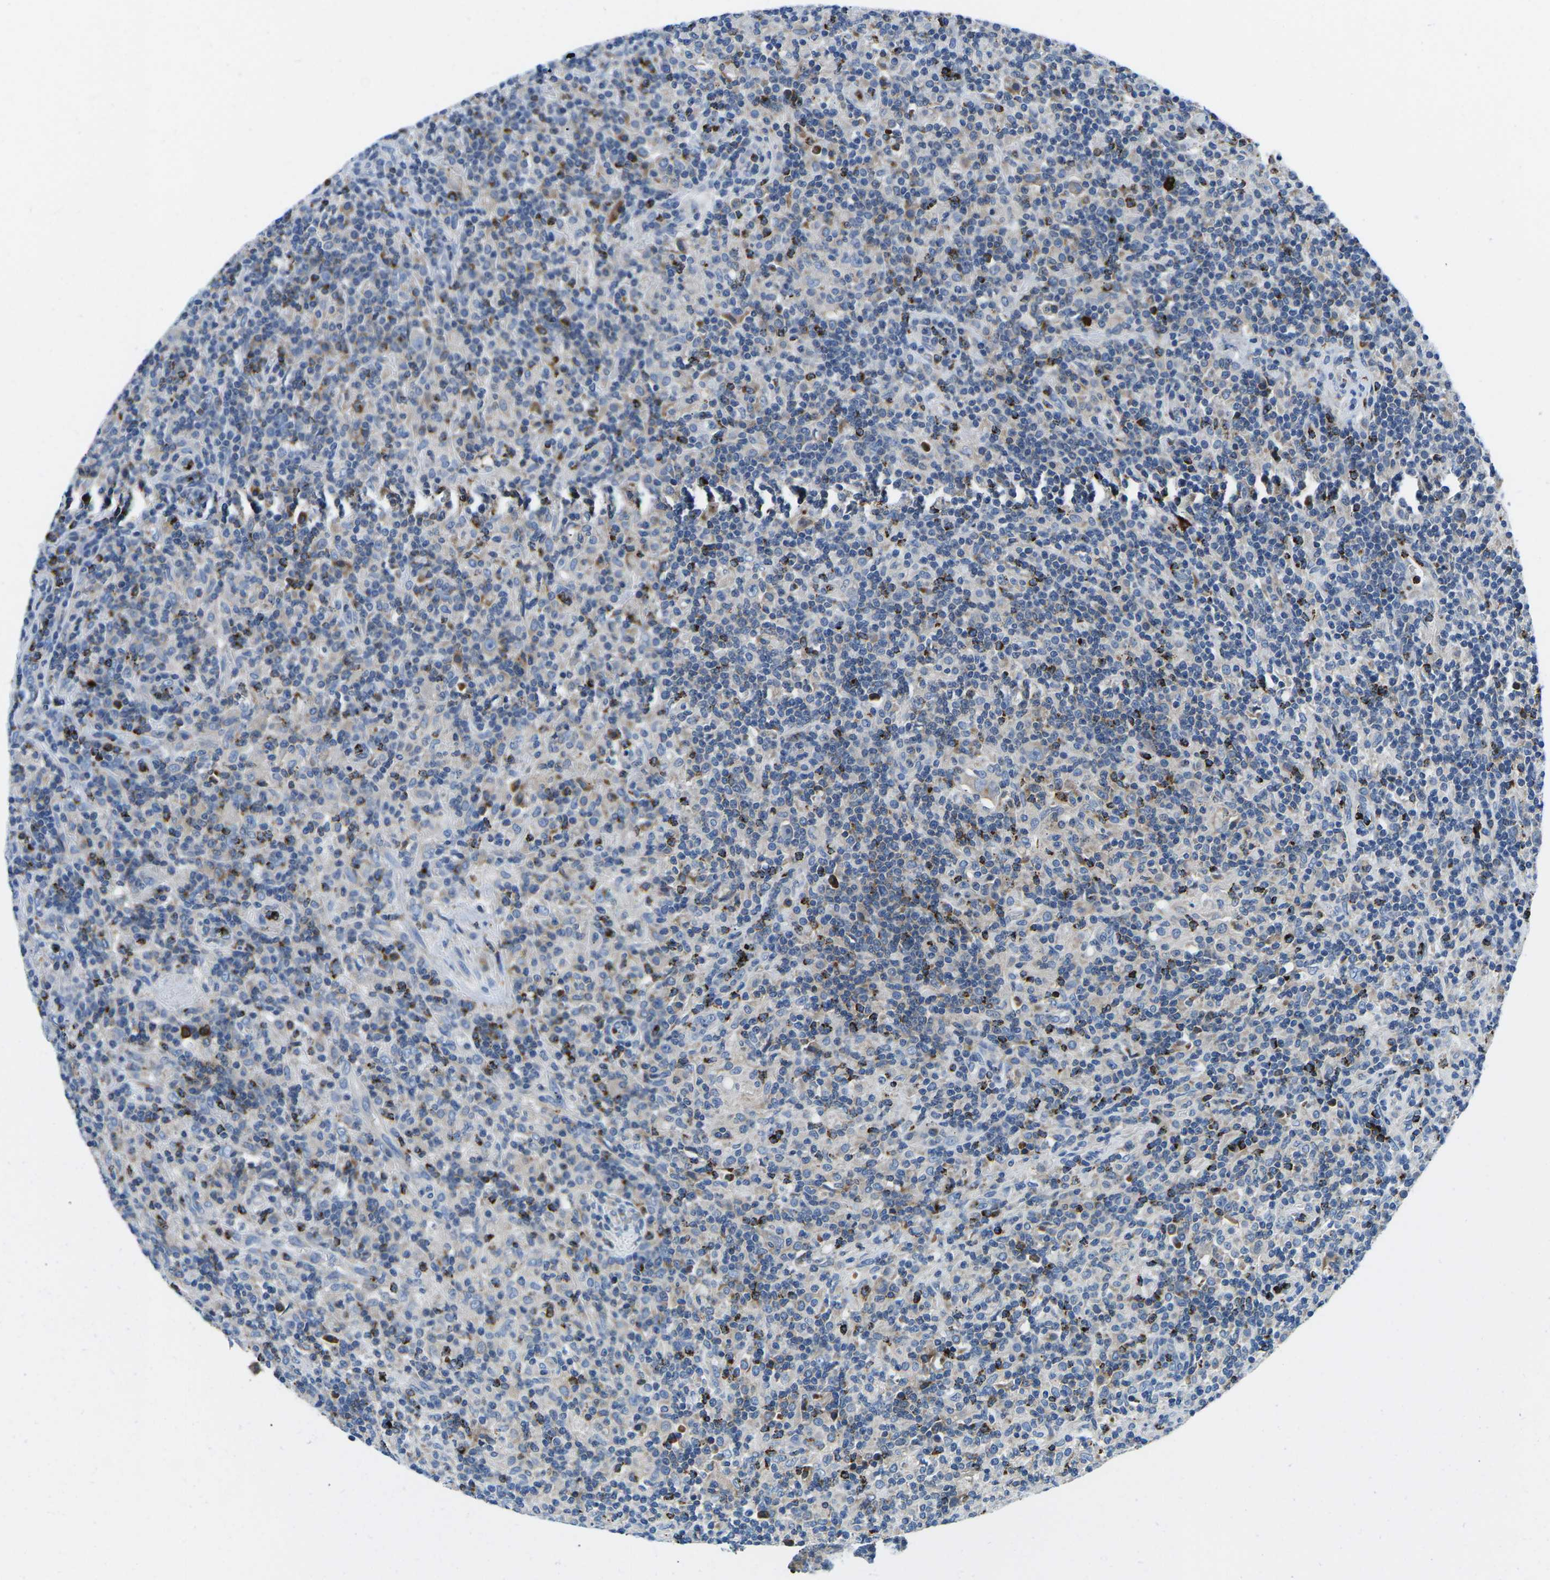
{"staining": {"intensity": "weak", "quantity": "<25%", "location": "cytoplasmic/membranous"}, "tissue": "lymphoma", "cell_type": "Tumor cells", "image_type": "cancer", "snomed": [{"axis": "morphology", "description": "Hodgkin's disease, NOS"}, {"axis": "topography", "description": "Lymph node"}], "caption": "There is no significant staining in tumor cells of lymphoma.", "gene": "MC4R", "patient": {"sex": "male", "age": 70}}